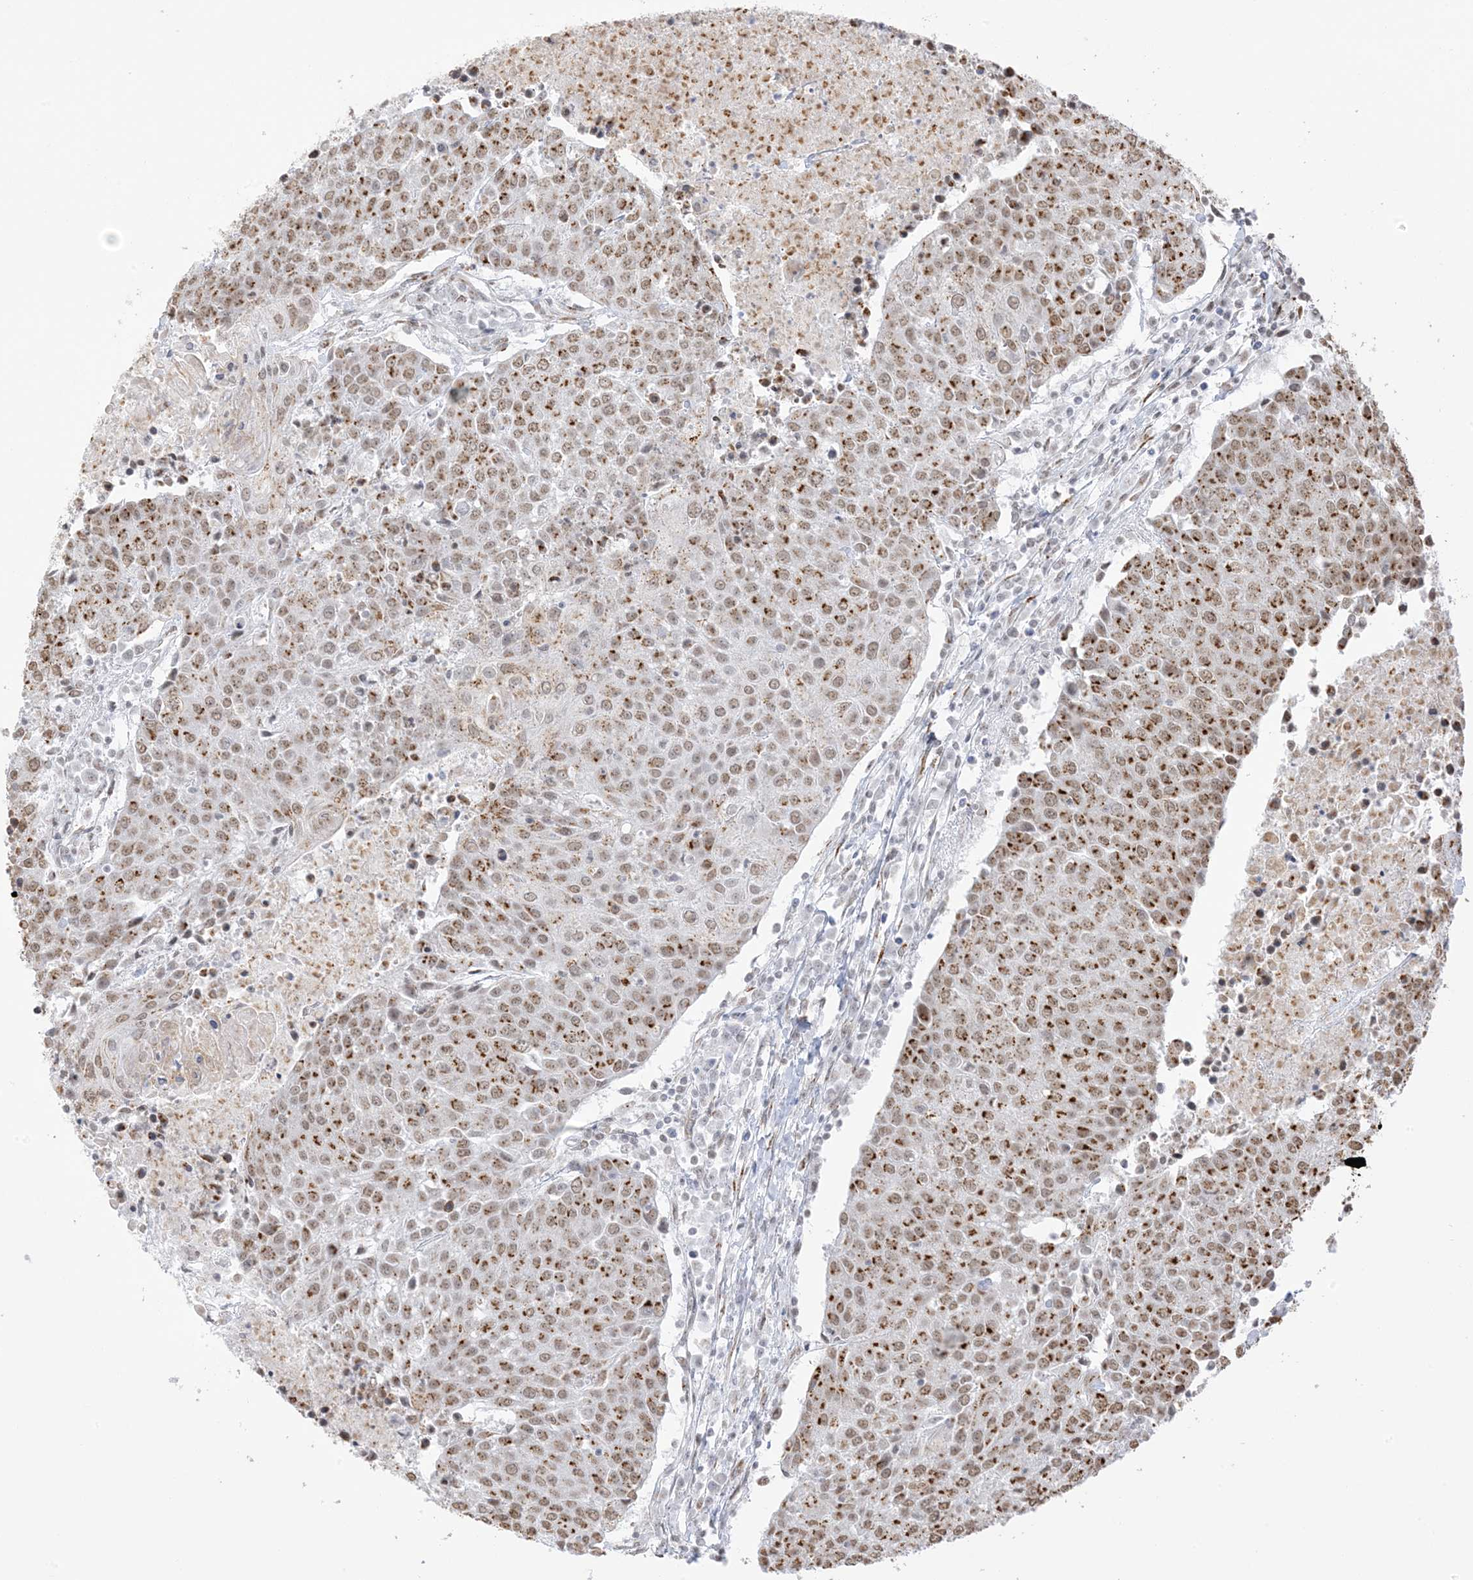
{"staining": {"intensity": "moderate", "quantity": ">75%", "location": "cytoplasmic/membranous,nuclear"}, "tissue": "urothelial cancer", "cell_type": "Tumor cells", "image_type": "cancer", "snomed": [{"axis": "morphology", "description": "Urothelial carcinoma, High grade"}, {"axis": "topography", "description": "Urinary bladder"}], "caption": "Urothelial cancer stained with DAB (3,3'-diaminobenzidine) IHC shows medium levels of moderate cytoplasmic/membranous and nuclear expression in approximately >75% of tumor cells. The staining was performed using DAB (3,3'-diaminobenzidine), with brown indicating positive protein expression. Nuclei are stained blue with hematoxylin.", "gene": "GPR107", "patient": {"sex": "female", "age": 85}}